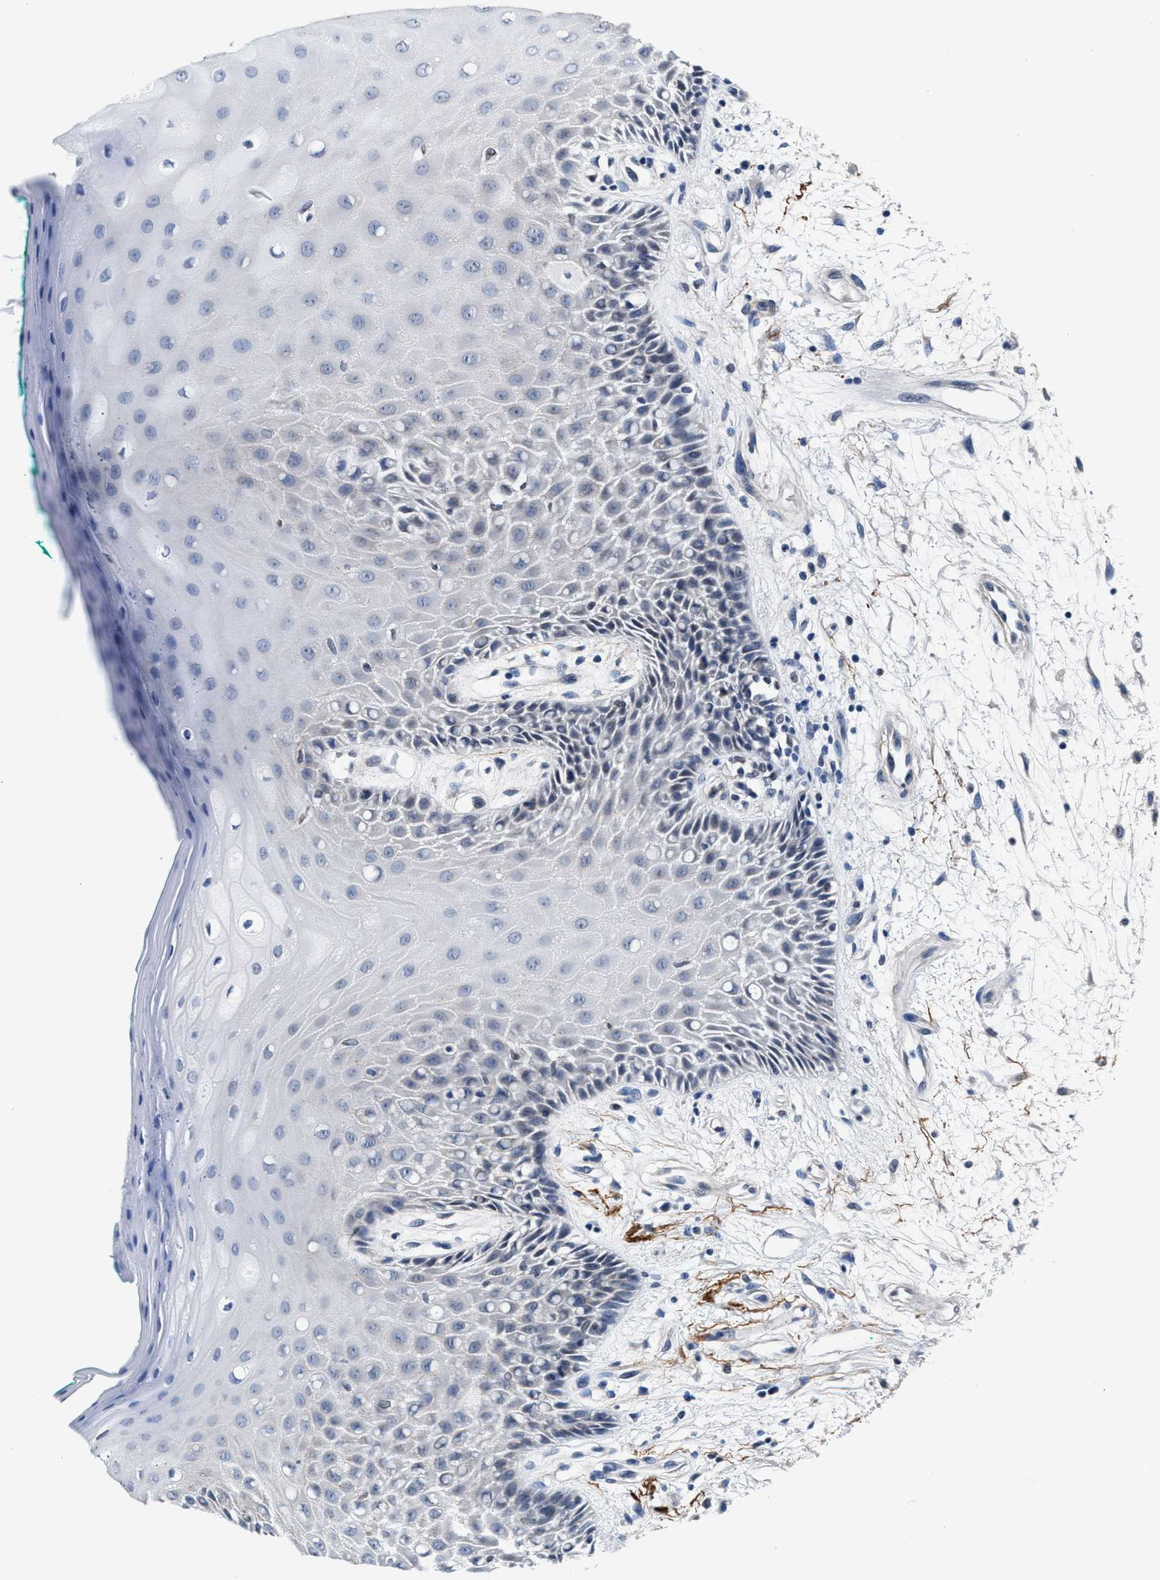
{"staining": {"intensity": "negative", "quantity": "none", "location": "none"}, "tissue": "oral mucosa", "cell_type": "Squamous epithelial cells", "image_type": "normal", "snomed": [{"axis": "morphology", "description": "Normal tissue, NOS"}, {"axis": "morphology", "description": "Squamous cell carcinoma, NOS"}, {"axis": "topography", "description": "Skeletal muscle"}, {"axis": "topography", "description": "Oral tissue"}, {"axis": "topography", "description": "Head-Neck"}], "caption": "Human oral mucosa stained for a protein using immunohistochemistry (IHC) displays no positivity in squamous epithelial cells.", "gene": "MYH3", "patient": {"sex": "female", "age": 84}}